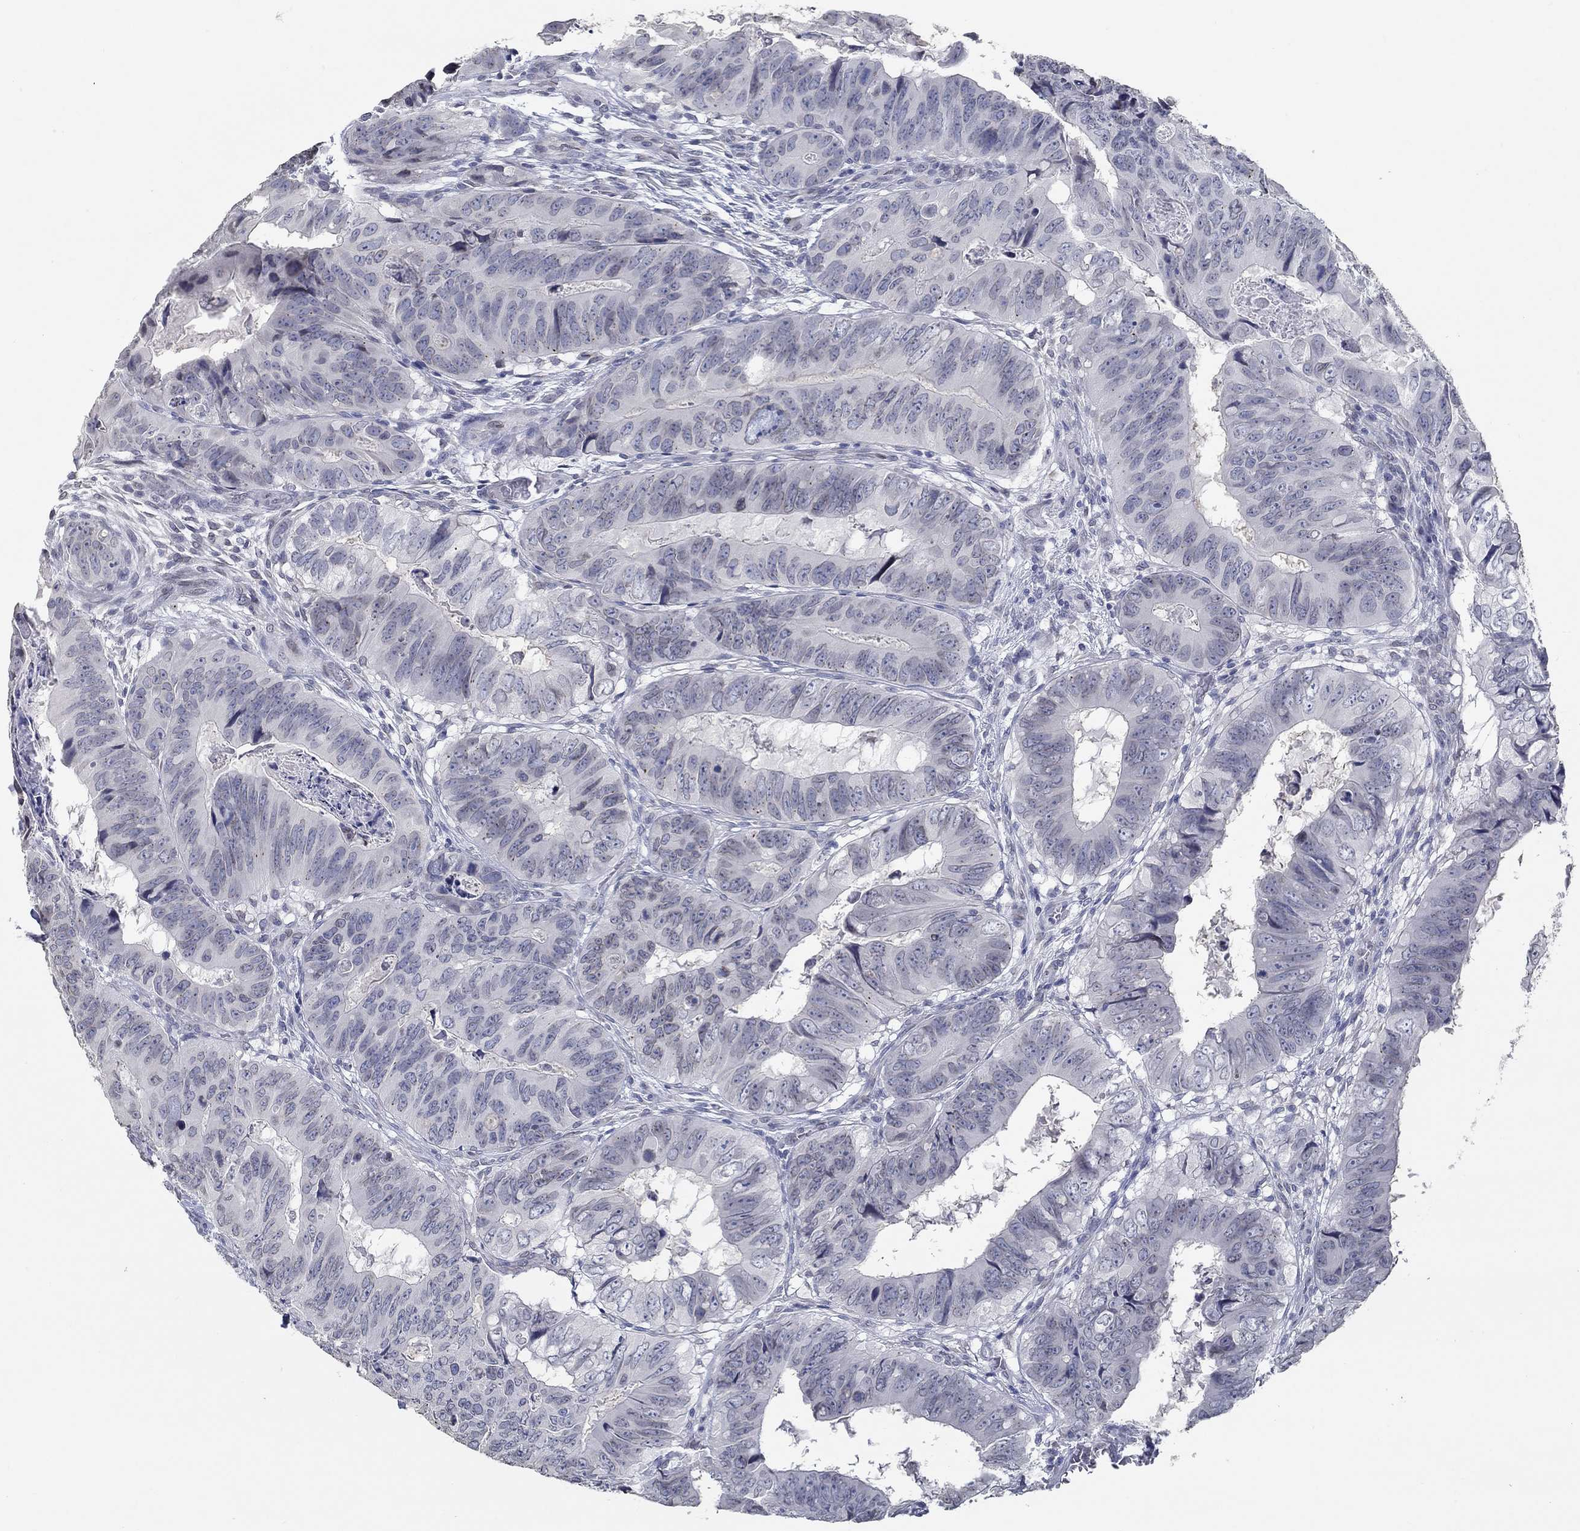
{"staining": {"intensity": "negative", "quantity": "none", "location": "none"}, "tissue": "colorectal cancer", "cell_type": "Tumor cells", "image_type": "cancer", "snomed": [{"axis": "morphology", "description": "Adenocarcinoma, NOS"}, {"axis": "topography", "description": "Colon"}], "caption": "This photomicrograph is of colorectal cancer stained with immunohistochemistry (IHC) to label a protein in brown with the nuclei are counter-stained blue. There is no staining in tumor cells. (Immunohistochemistry (ihc), brightfield microscopy, high magnification).", "gene": "NUP155", "patient": {"sex": "male", "age": 79}}